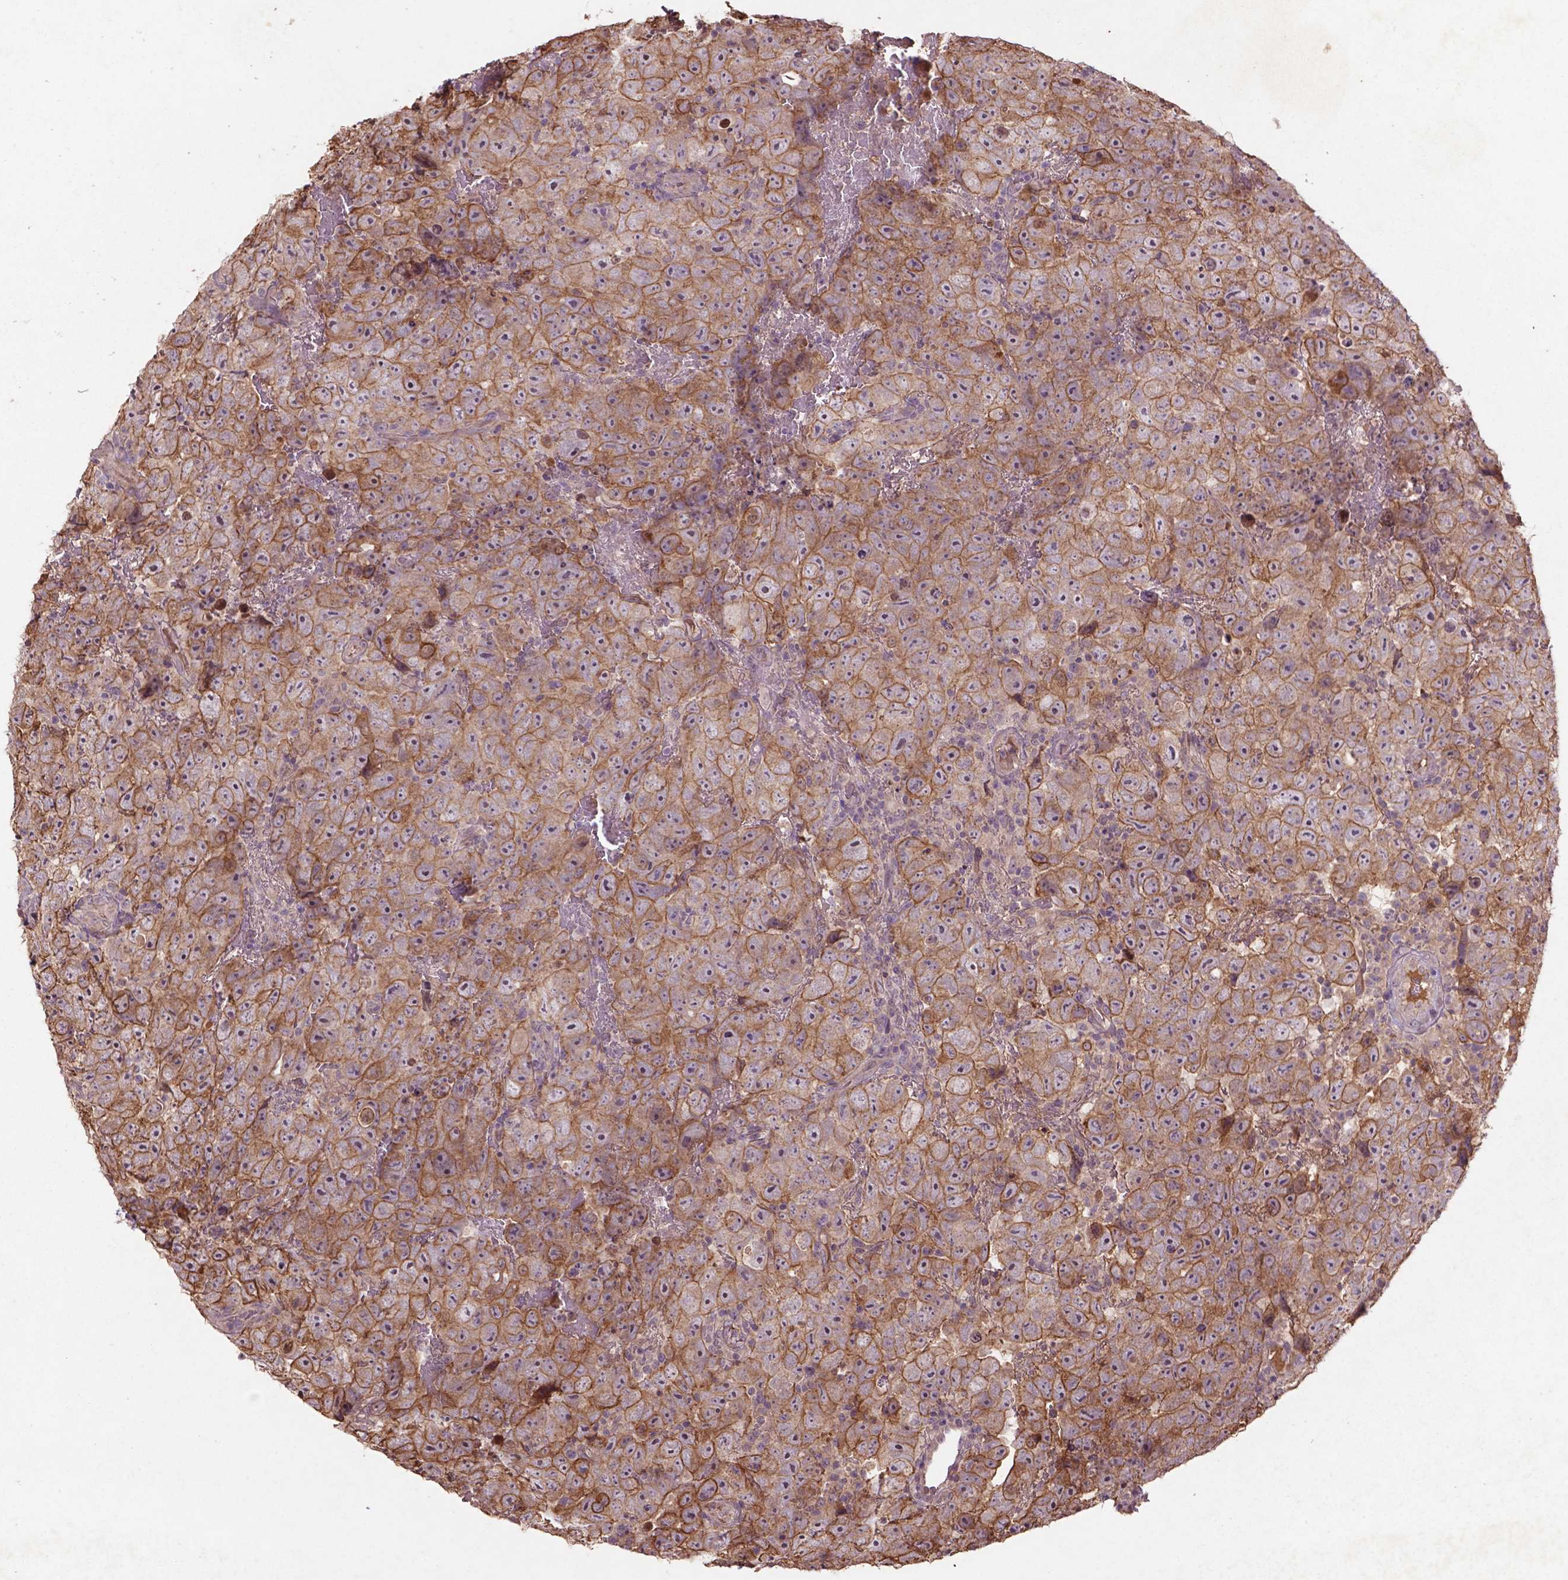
{"staining": {"intensity": "moderate", "quantity": "<25%", "location": "cytoplasmic/membranous"}, "tissue": "testis cancer", "cell_type": "Tumor cells", "image_type": "cancer", "snomed": [{"axis": "morphology", "description": "Carcinoma, Embryonal, NOS"}, {"axis": "topography", "description": "Testis"}], "caption": "The micrograph shows staining of embryonal carcinoma (testis), revealing moderate cytoplasmic/membranous protein staining (brown color) within tumor cells.", "gene": "COQ2", "patient": {"sex": "male", "age": 24}}